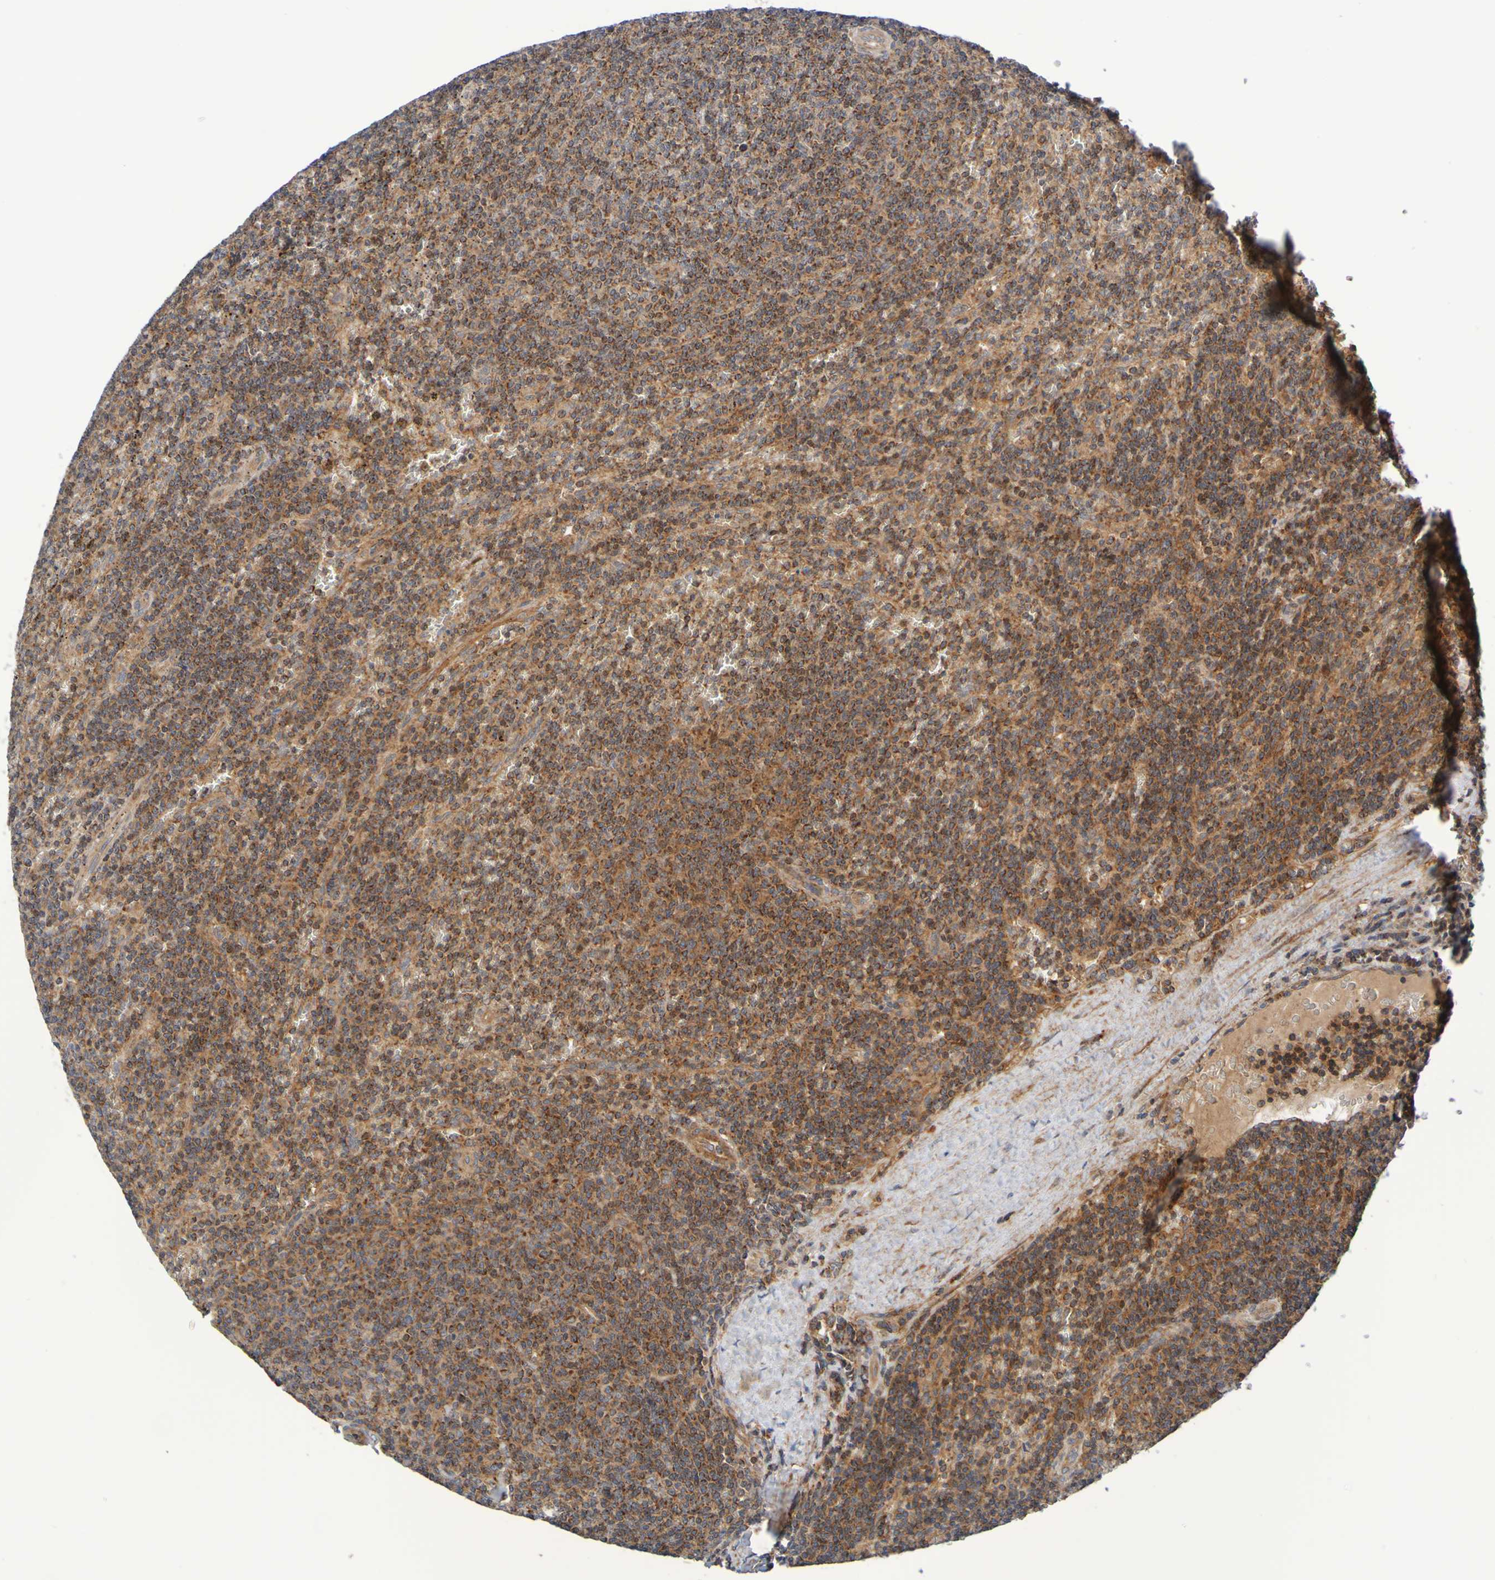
{"staining": {"intensity": "strong", "quantity": ">75%", "location": "cytoplasmic/membranous"}, "tissue": "lymphoma", "cell_type": "Tumor cells", "image_type": "cancer", "snomed": [{"axis": "morphology", "description": "Malignant lymphoma, non-Hodgkin's type, Low grade"}, {"axis": "topography", "description": "Spleen"}], "caption": "Lymphoma stained with a protein marker demonstrates strong staining in tumor cells.", "gene": "CCDC51", "patient": {"sex": "female", "age": 50}}